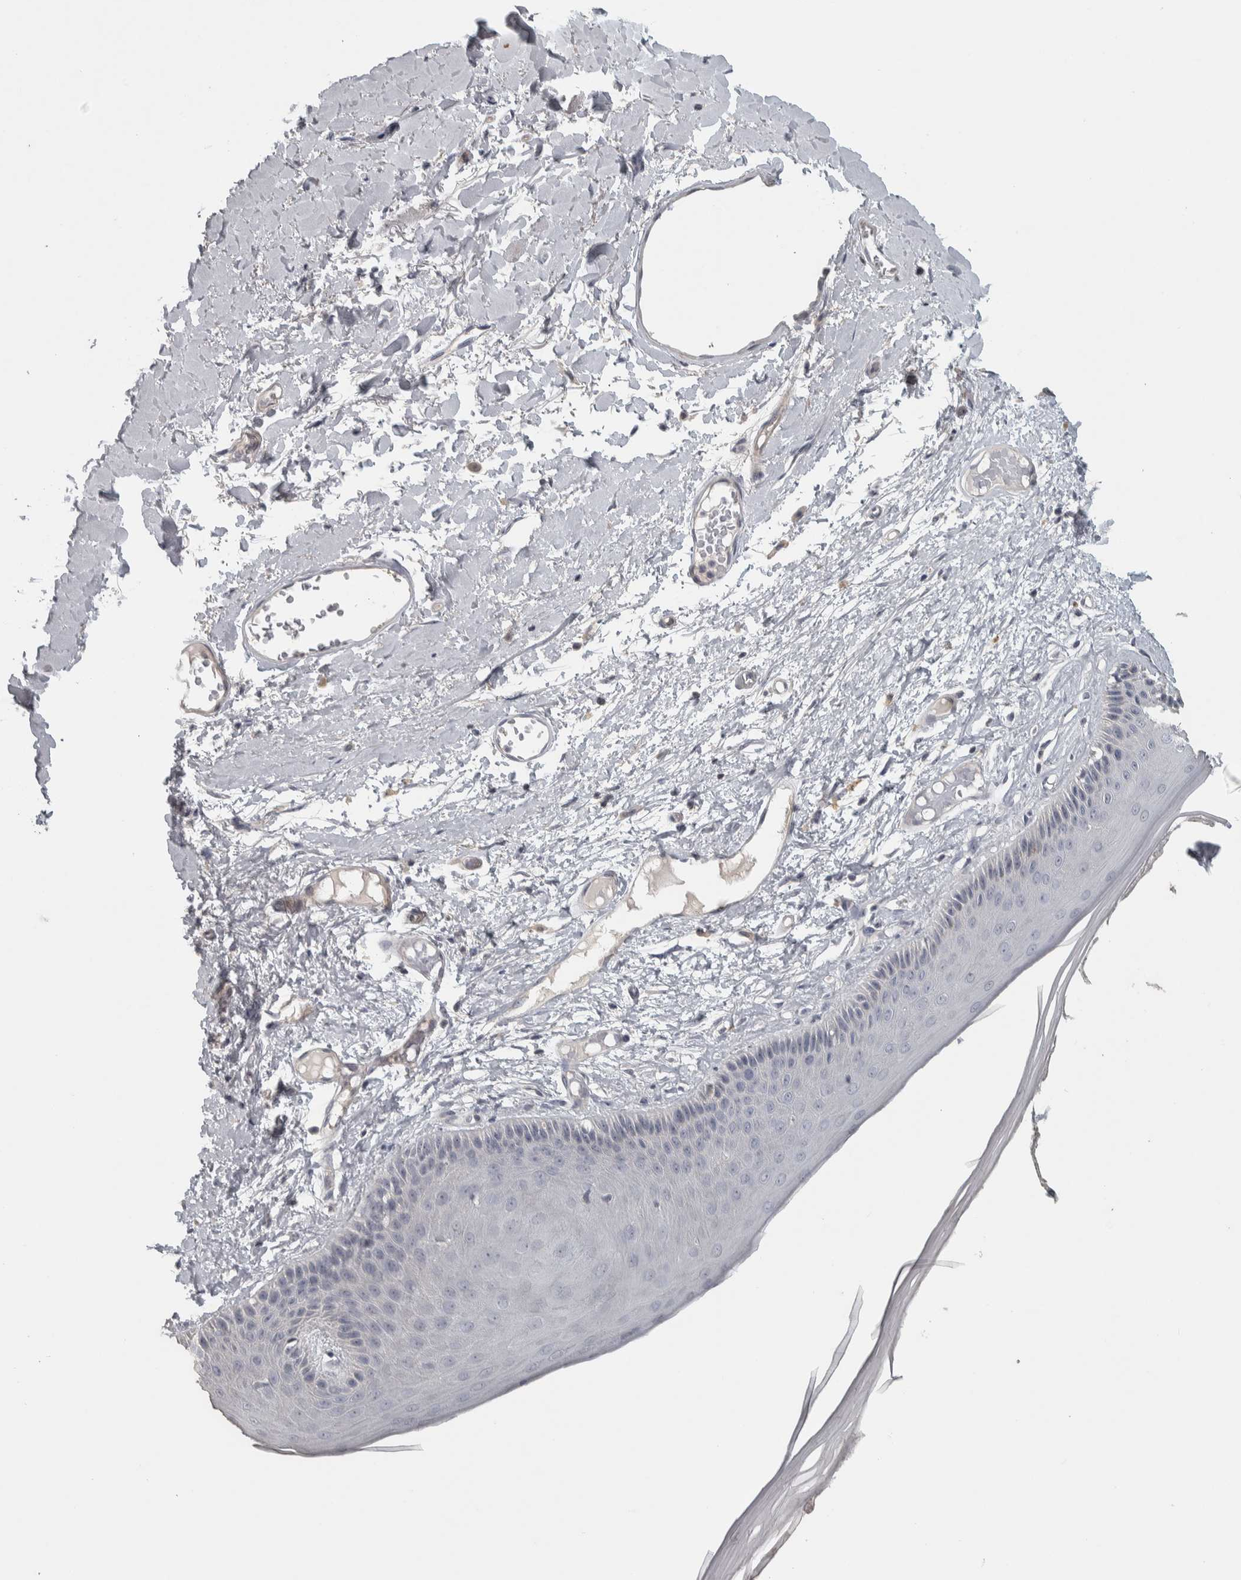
{"staining": {"intensity": "moderate", "quantity": "<25%", "location": "cytoplasmic/membranous"}, "tissue": "skin", "cell_type": "Epidermal cells", "image_type": "normal", "snomed": [{"axis": "morphology", "description": "Normal tissue, NOS"}, {"axis": "topography", "description": "Vulva"}], "caption": "Immunohistochemical staining of benign human skin demonstrates low levels of moderate cytoplasmic/membranous expression in about <25% of epidermal cells. The staining is performed using DAB brown chromogen to label protein expression. The nuclei are counter-stained blue using hematoxylin.", "gene": "DCAF10", "patient": {"sex": "female", "age": 73}}